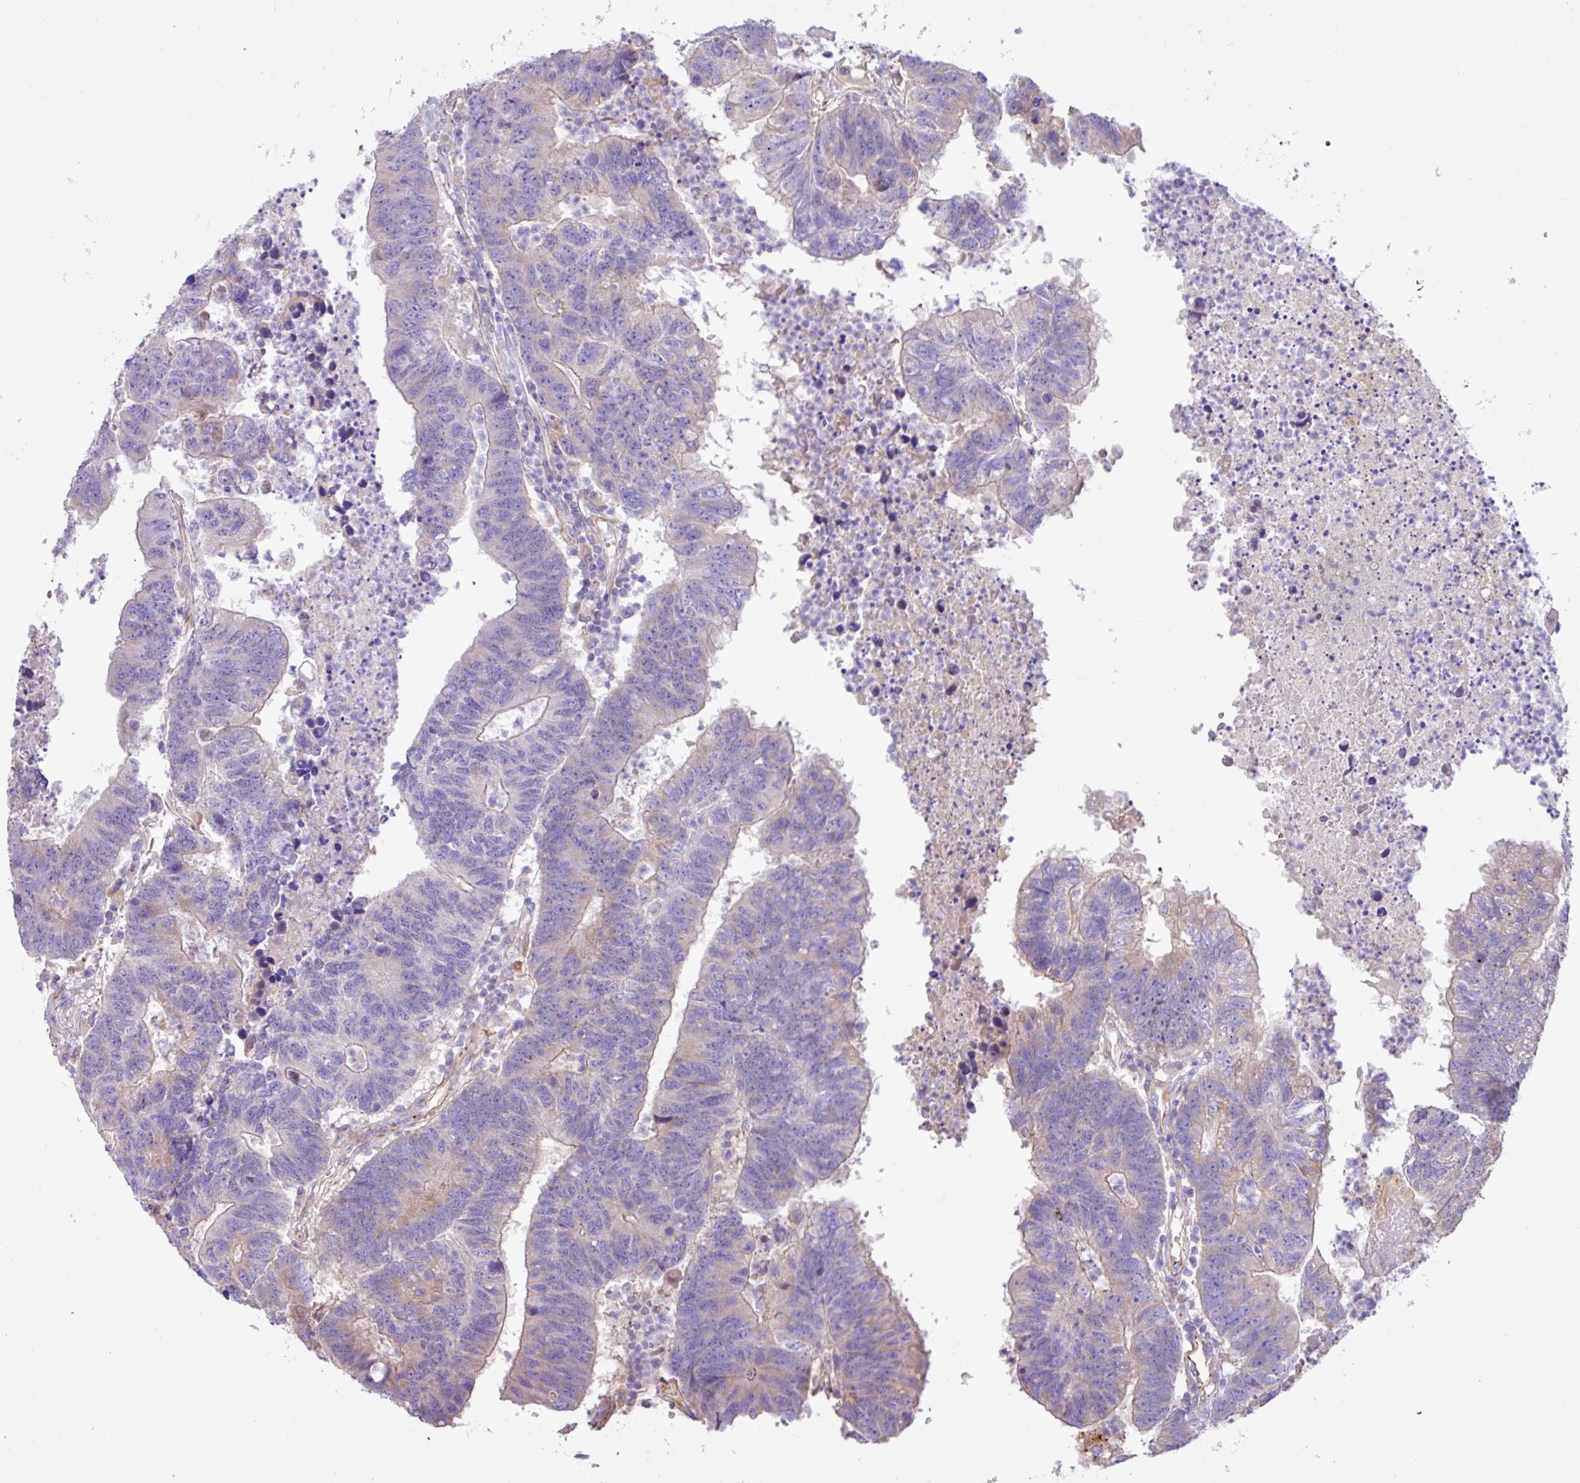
{"staining": {"intensity": "weak", "quantity": "<25%", "location": "cytoplasmic/membranous"}, "tissue": "colorectal cancer", "cell_type": "Tumor cells", "image_type": "cancer", "snomed": [{"axis": "morphology", "description": "Adenocarcinoma, NOS"}, {"axis": "topography", "description": "Colon"}], "caption": "This histopathology image is of colorectal adenocarcinoma stained with immunohistochemistry to label a protein in brown with the nuclei are counter-stained blue. There is no positivity in tumor cells. (DAB immunohistochemistry (IHC) with hematoxylin counter stain).", "gene": "MRM2", "patient": {"sex": "female", "age": 48}}